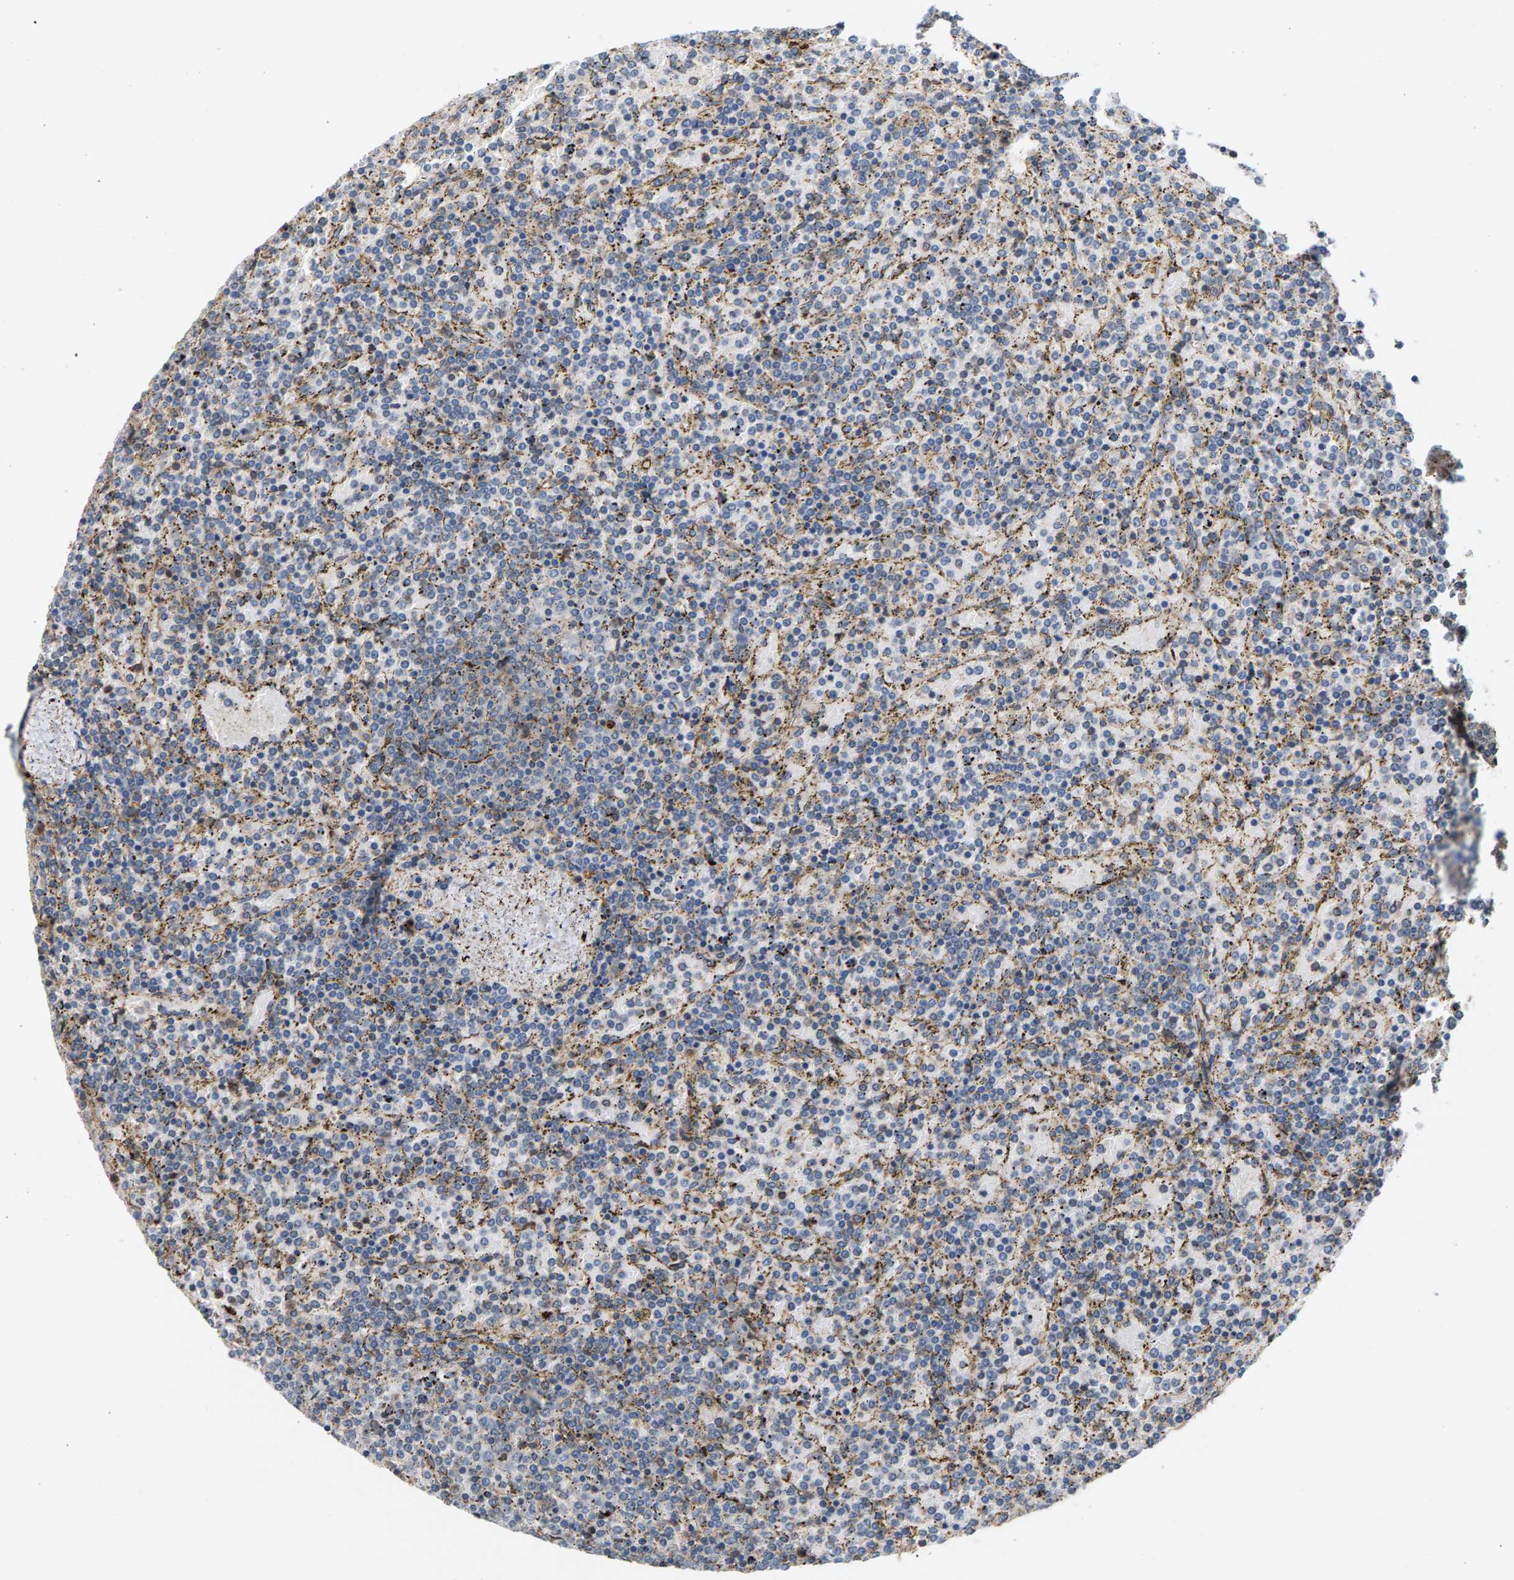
{"staining": {"intensity": "weak", "quantity": "<25%", "location": "cytoplasmic/membranous"}, "tissue": "lymphoma", "cell_type": "Tumor cells", "image_type": "cancer", "snomed": [{"axis": "morphology", "description": "Malignant lymphoma, non-Hodgkin's type, Low grade"}, {"axis": "topography", "description": "Spleen"}], "caption": "Immunohistochemistry photomicrograph of neoplastic tissue: human low-grade malignant lymphoma, non-Hodgkin's type stained with DAB (3,3'-diaminobenzidine) displays no significant protein positivity in tumor cells.", "gene": "MAP2K5", "patient": {"sex": "female", "age": 77}}